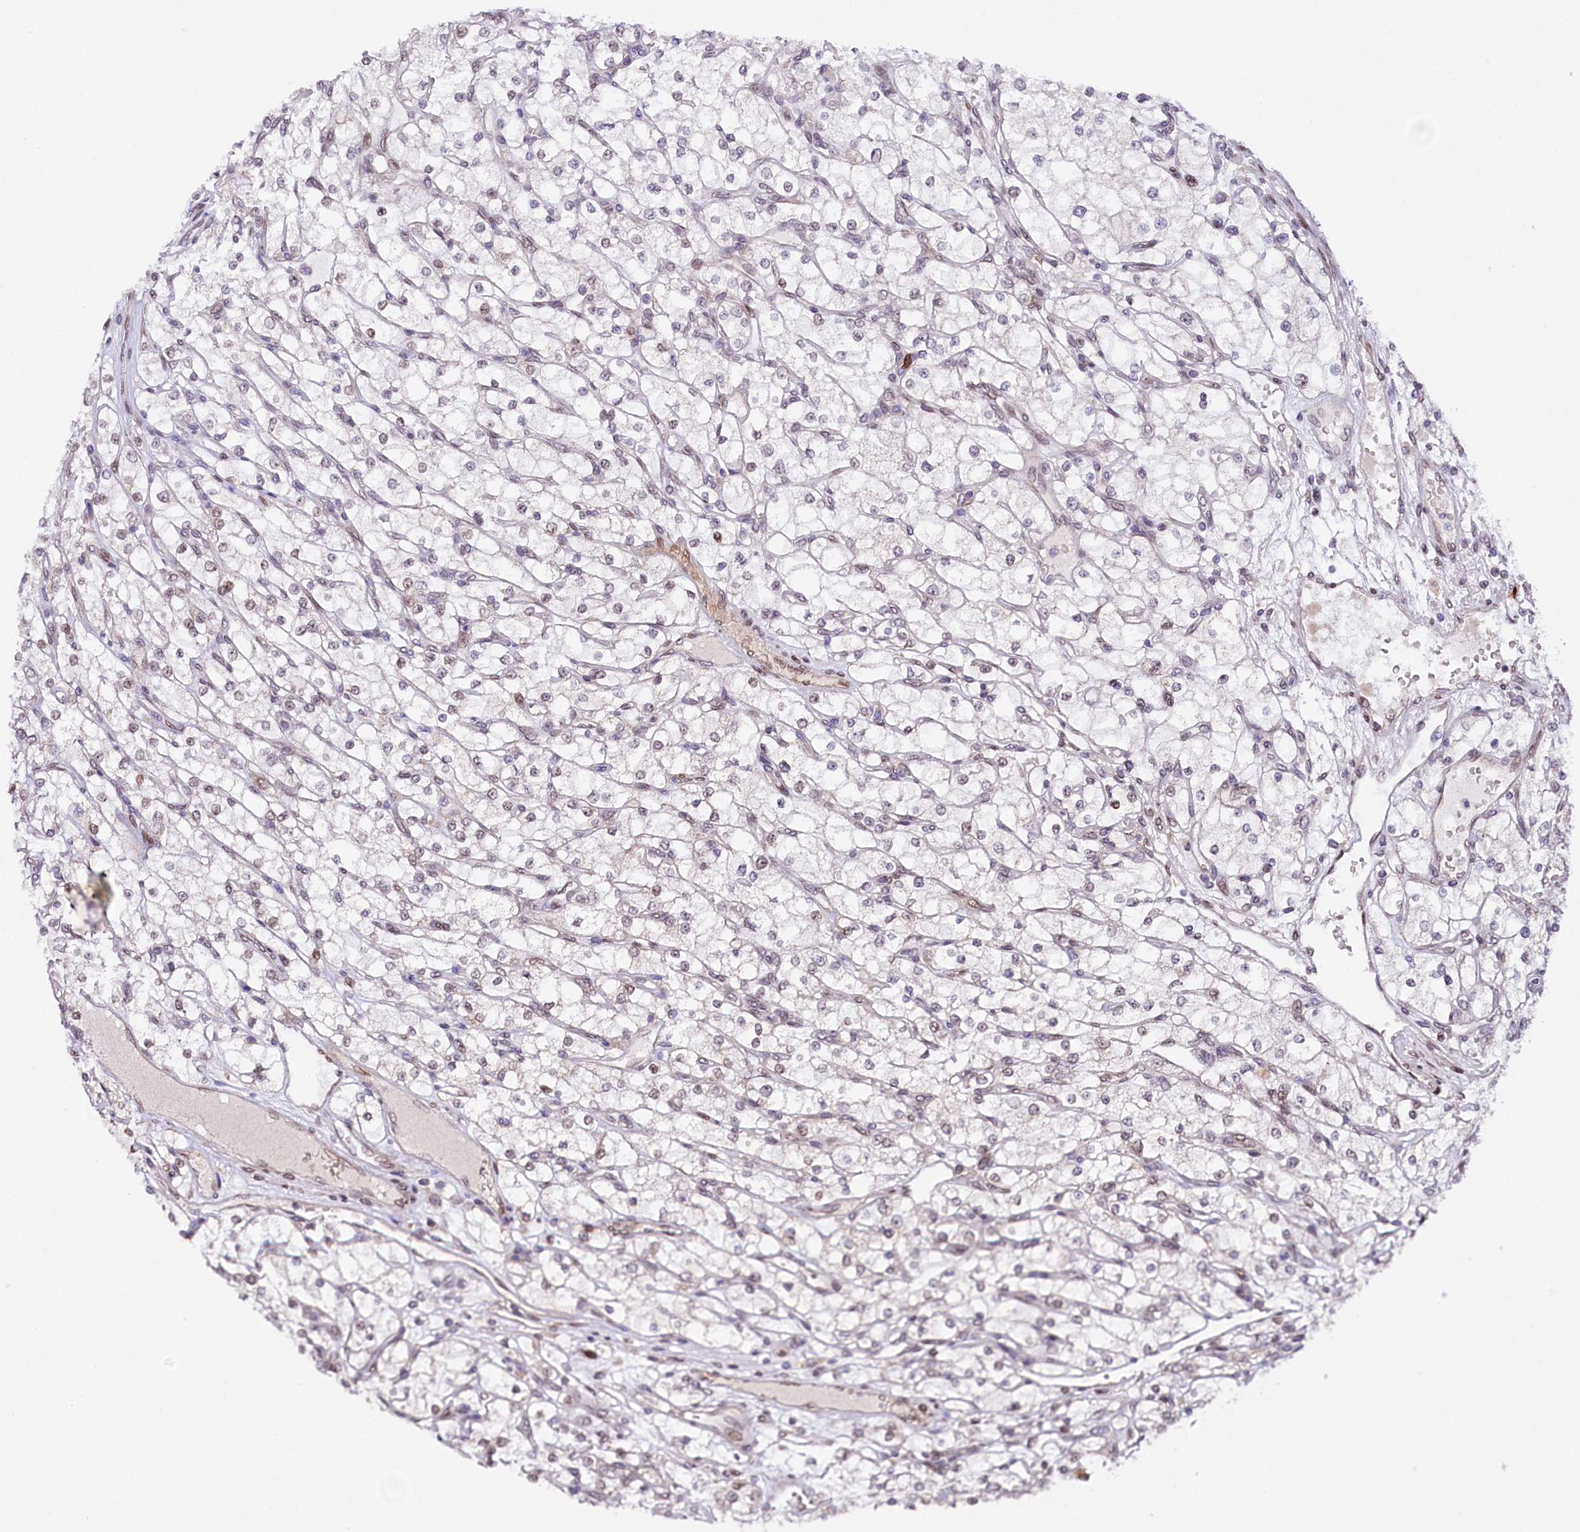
{"staining": {"intensity": "weak", "quantity": "<25%", "location": "nuclear"}, "tissue": "renal cancer", "cell_type": "Tumor cells", "image_type": "cancer", "snomed": [{"axis": "morphology", "description": "Adenocarcinoma, NOS"}, {"axis": "topography", "description": "Kidney"}], "caption": "Protein analysis of renal adenocarcinoma shows no significant expression in tumor cells. (DAB (3,3'-diaminobenzidine) immunohistochemistry, high magnification).", "gene": "ZNF226", "patient": {"sex": "male", "age": 80}}